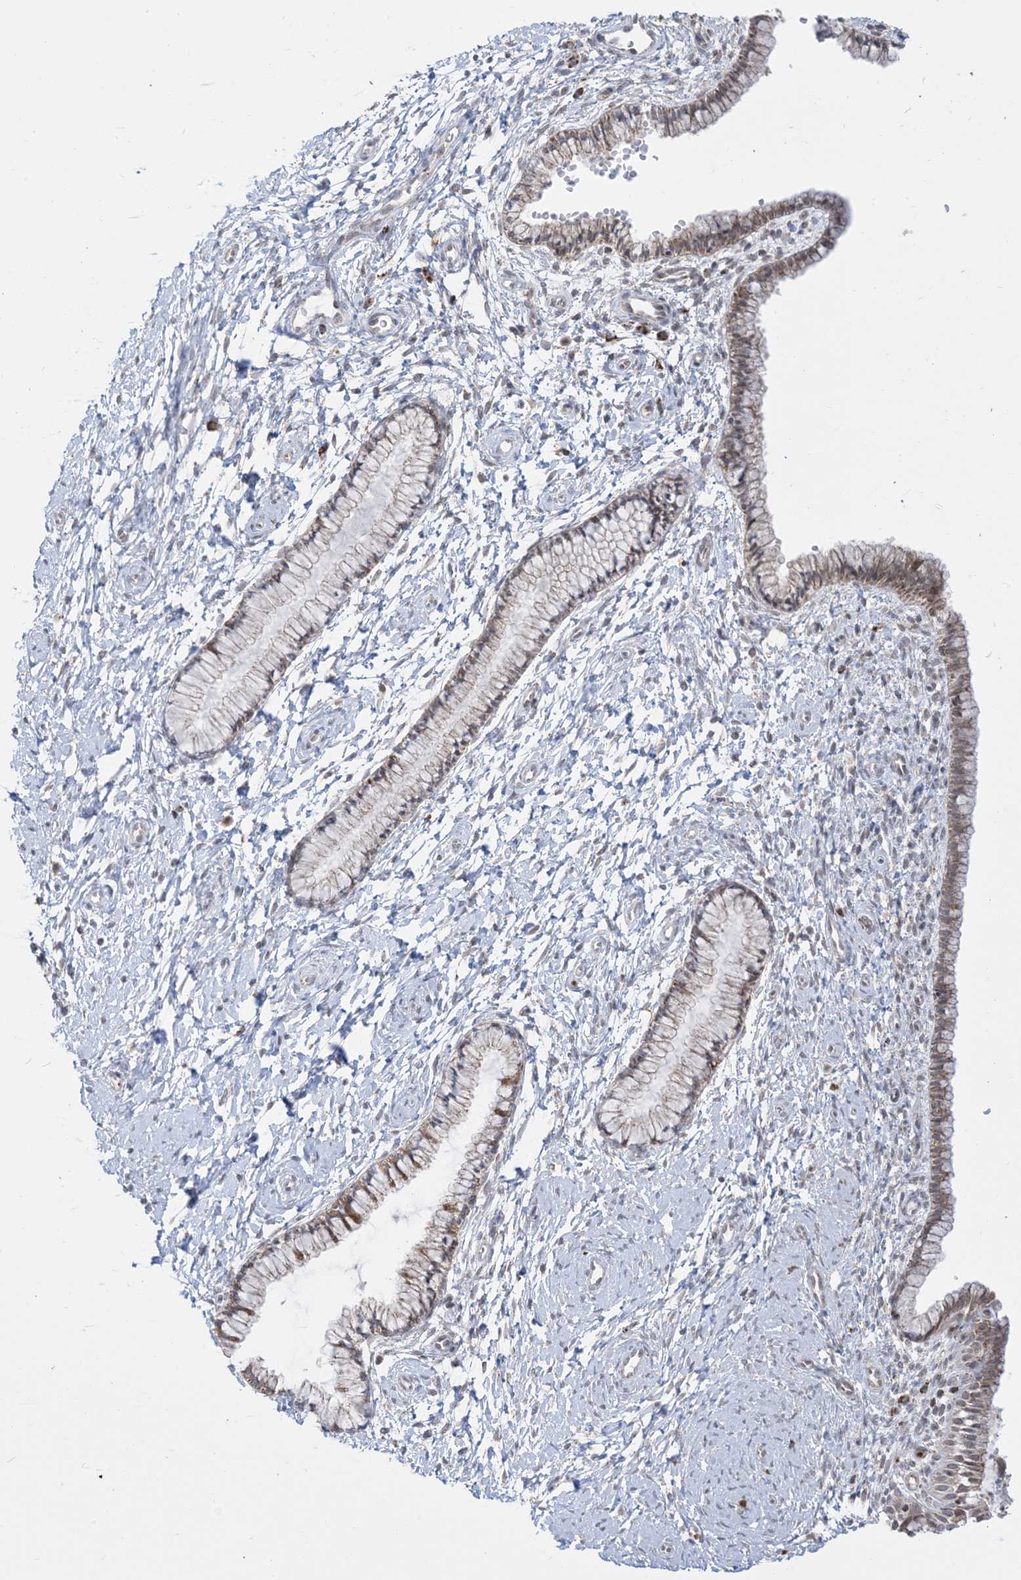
{"staining": {"intensity": "weak", "quantity": "25%-75%", "location": "cytoplasmic/membranous"}, "tissue": "cervix", "cell_type": "Glandular cells", "image_type": "normal", "snomed": [{"axis": "morphology", "description": "Normal tissue, NOS"}, {"axis": "topography", "description": "Cervix"}], "caption": "IHC (DAB) staining of normal human cervix demonstrates weak cytoplasmic/membranous protein positivity in approximately 25%-75% of glandular cells.", "gene": "KANSL3", "patient": {"sex": "female", "age": 33}}